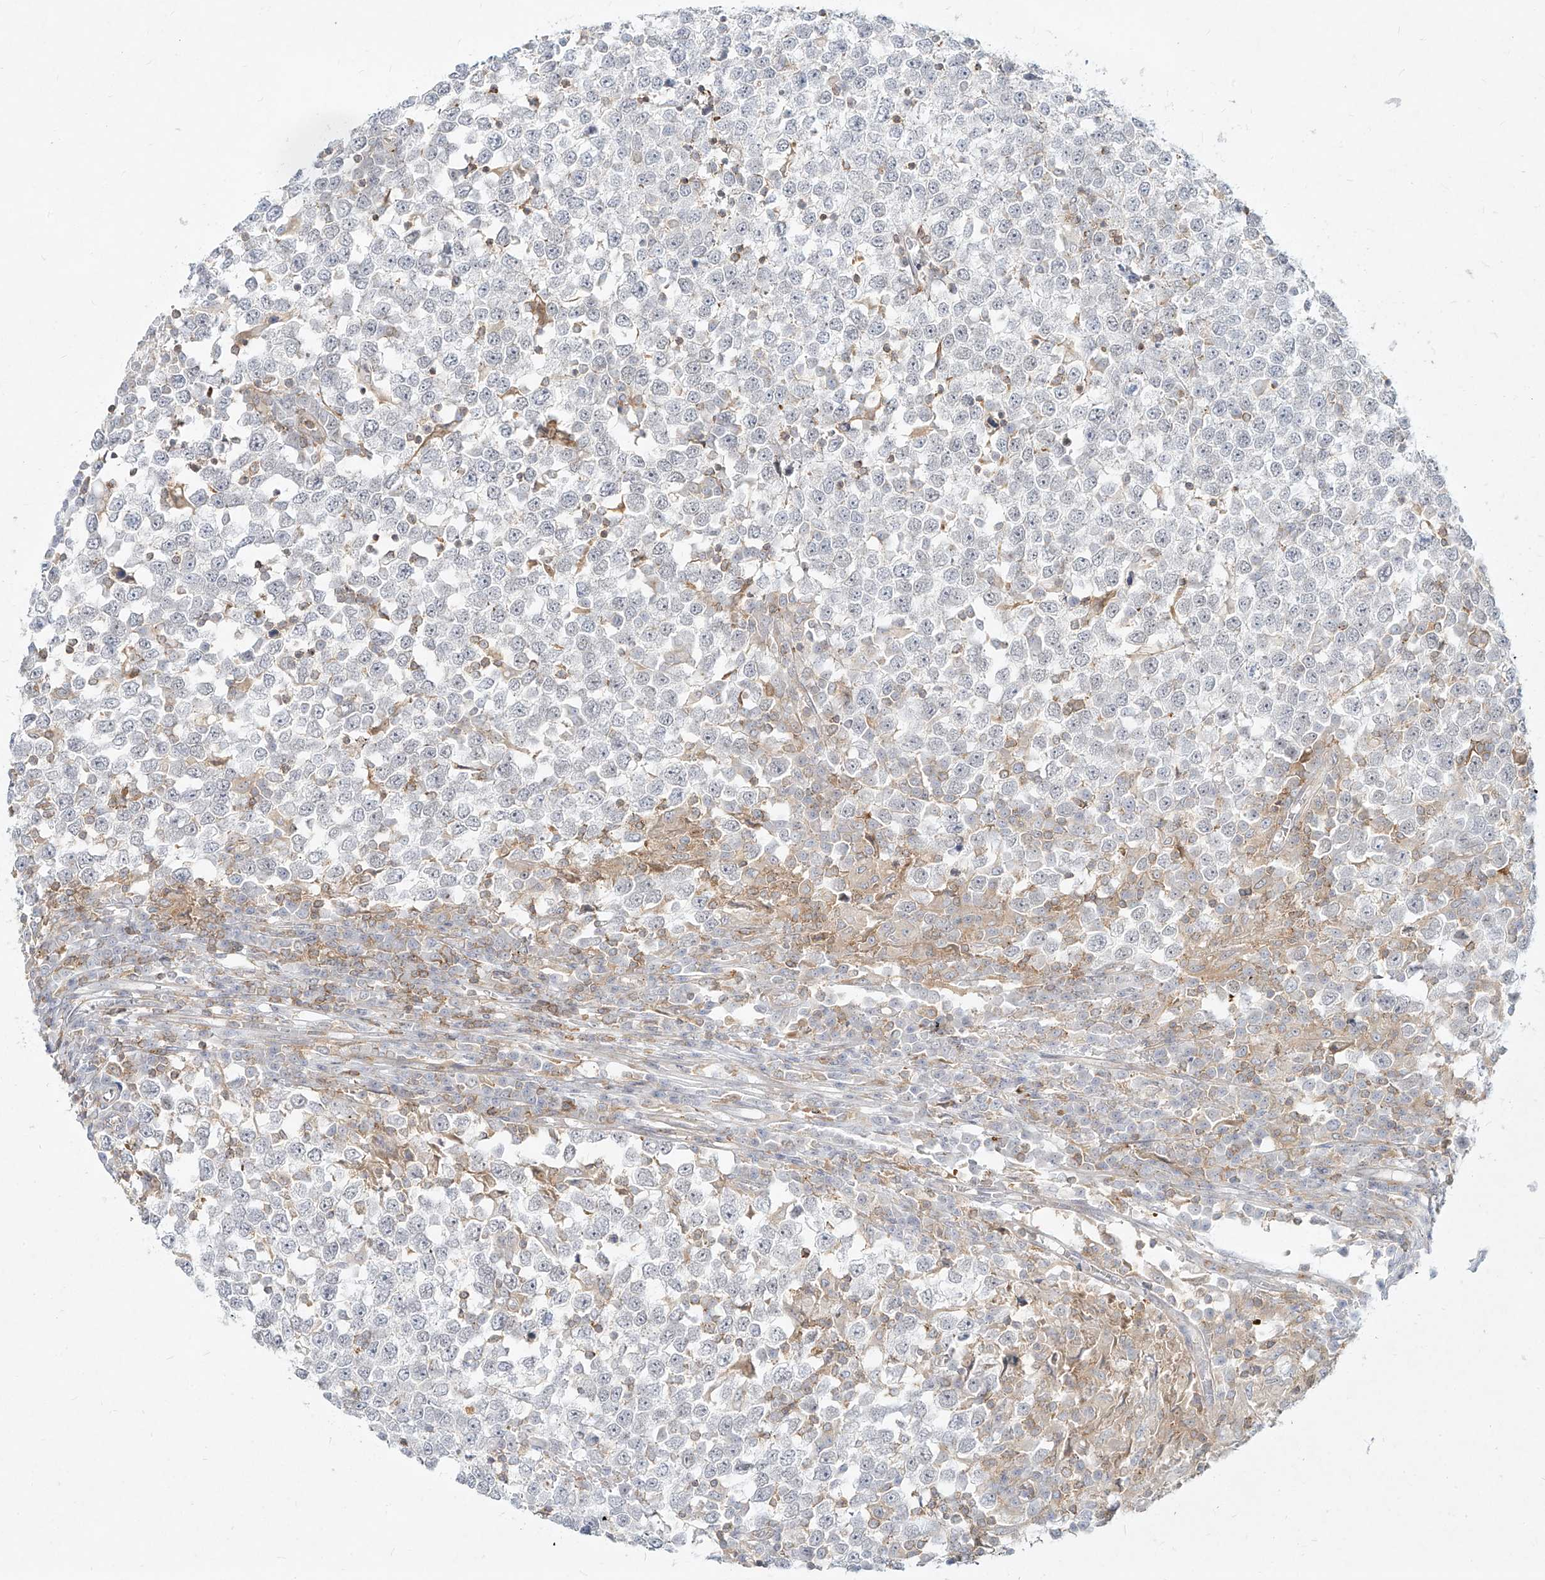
{"staining": {"intensity": "negative", "quantity": "none", "location": "none"}, "tissue": "testis cancer", "cell_type": "Tumor cells", "image_type": "cancer", "snomed": [{"axis": "morphology", "description": "Seminoma, NOS"}, {"axis": "topography", "description": "Testis"}], "caption": "The histopathology image demonstrates no staining of tumor cells in testis cancer (seminoma).", "gene": "SLC2A12", "patient": {"sex": "male", "age": 65}}